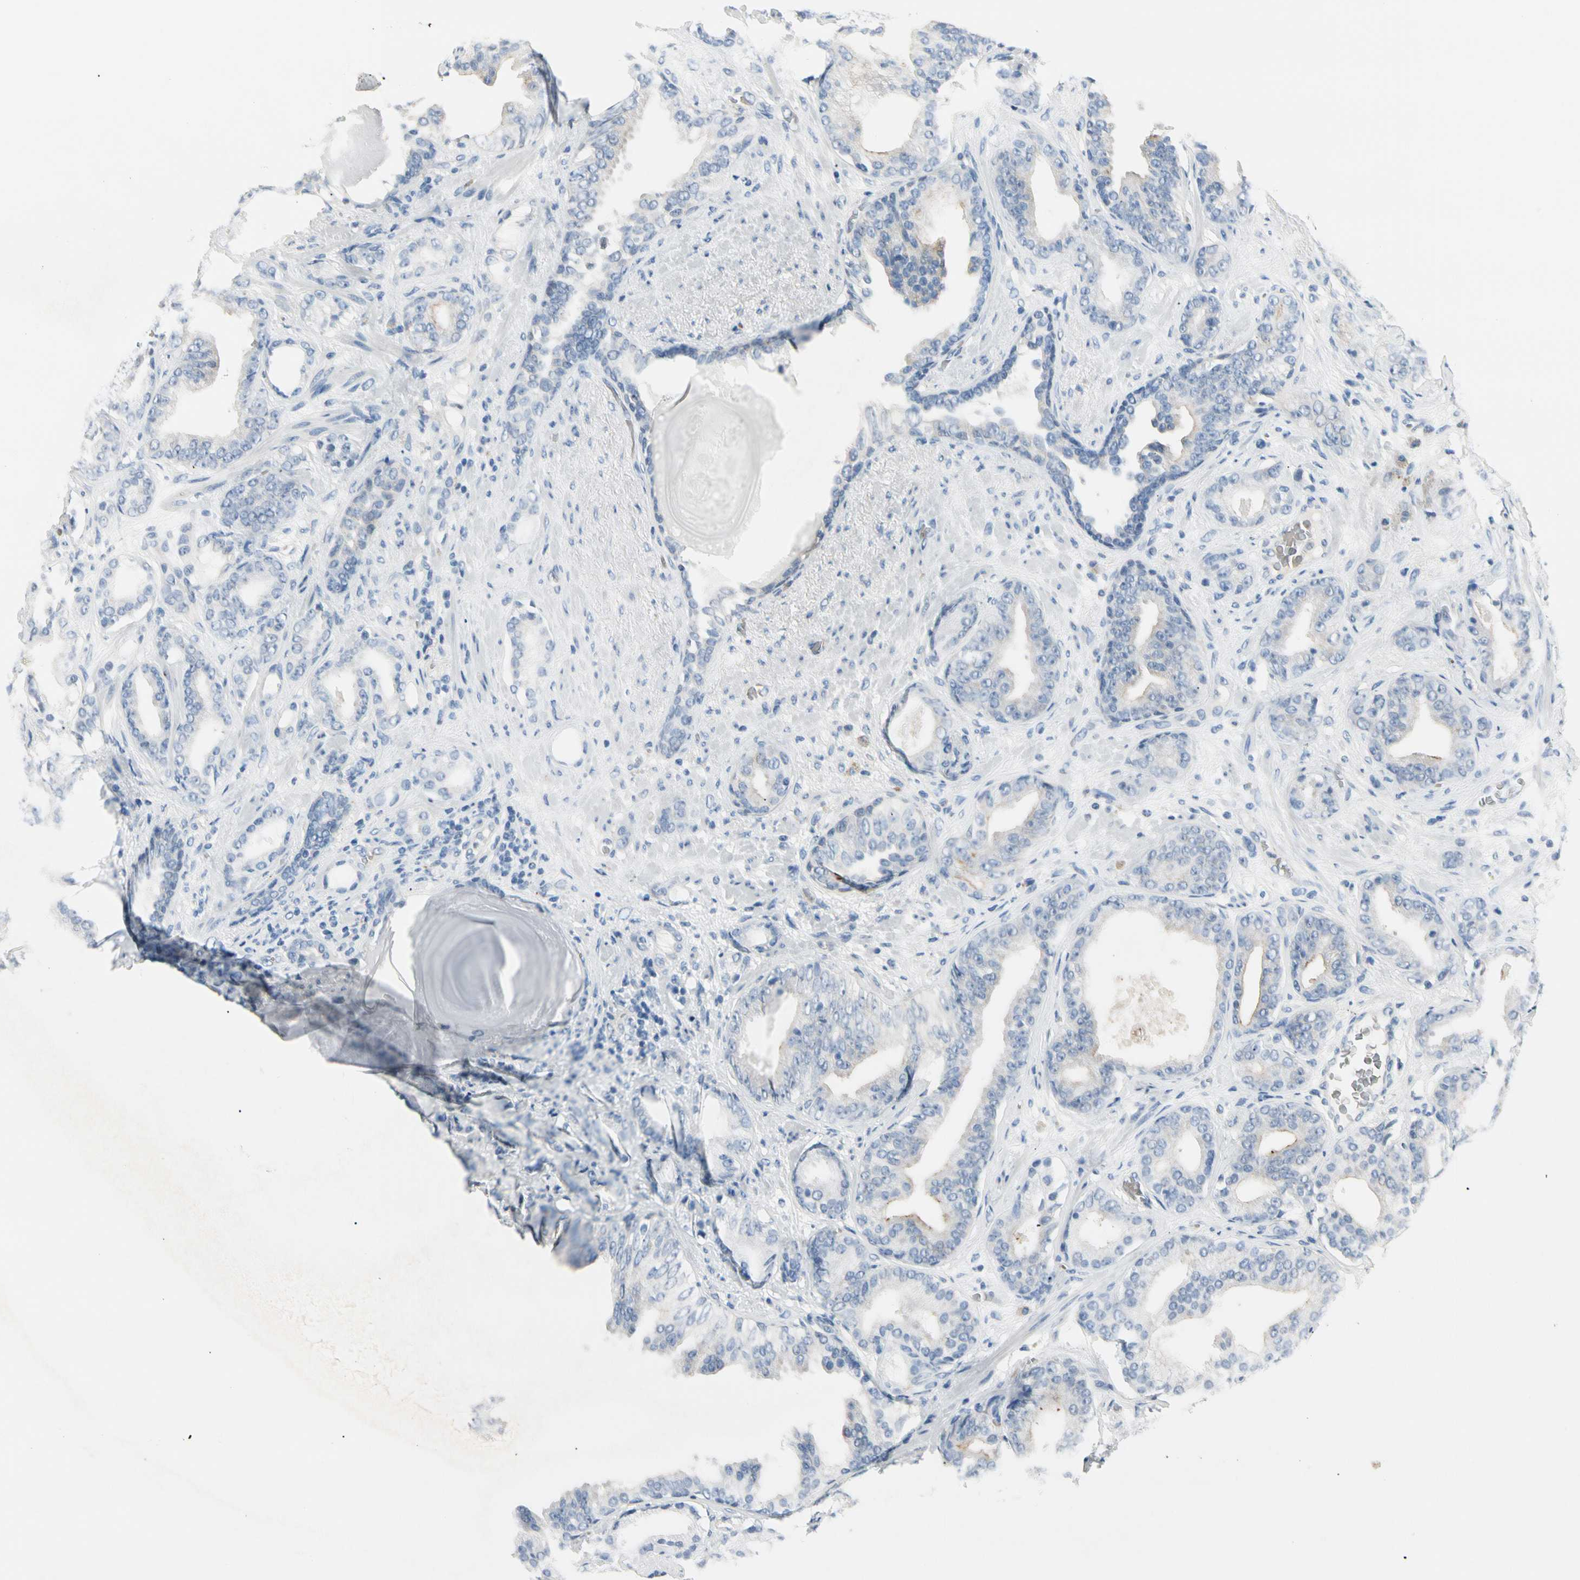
{"staining": {"intensity": "negative", "quantity": "none", "location": "none"}, "tissue": "prostate cancer", "cell_type": "Tumor cells", "image_type": "cancer", "snomed": [{"axis": "morphology", "description": "Adenocarcinoma, Low grade"}, {"axis": "topography", "description": "Prostate"}], "caption": "A micrograph of prostate adenocarcinoma (low-grade) stained for a protein displays no brown staining in tumor cells.", "gene": "CA1", "patient": {"sex": "male", "age": 63}}